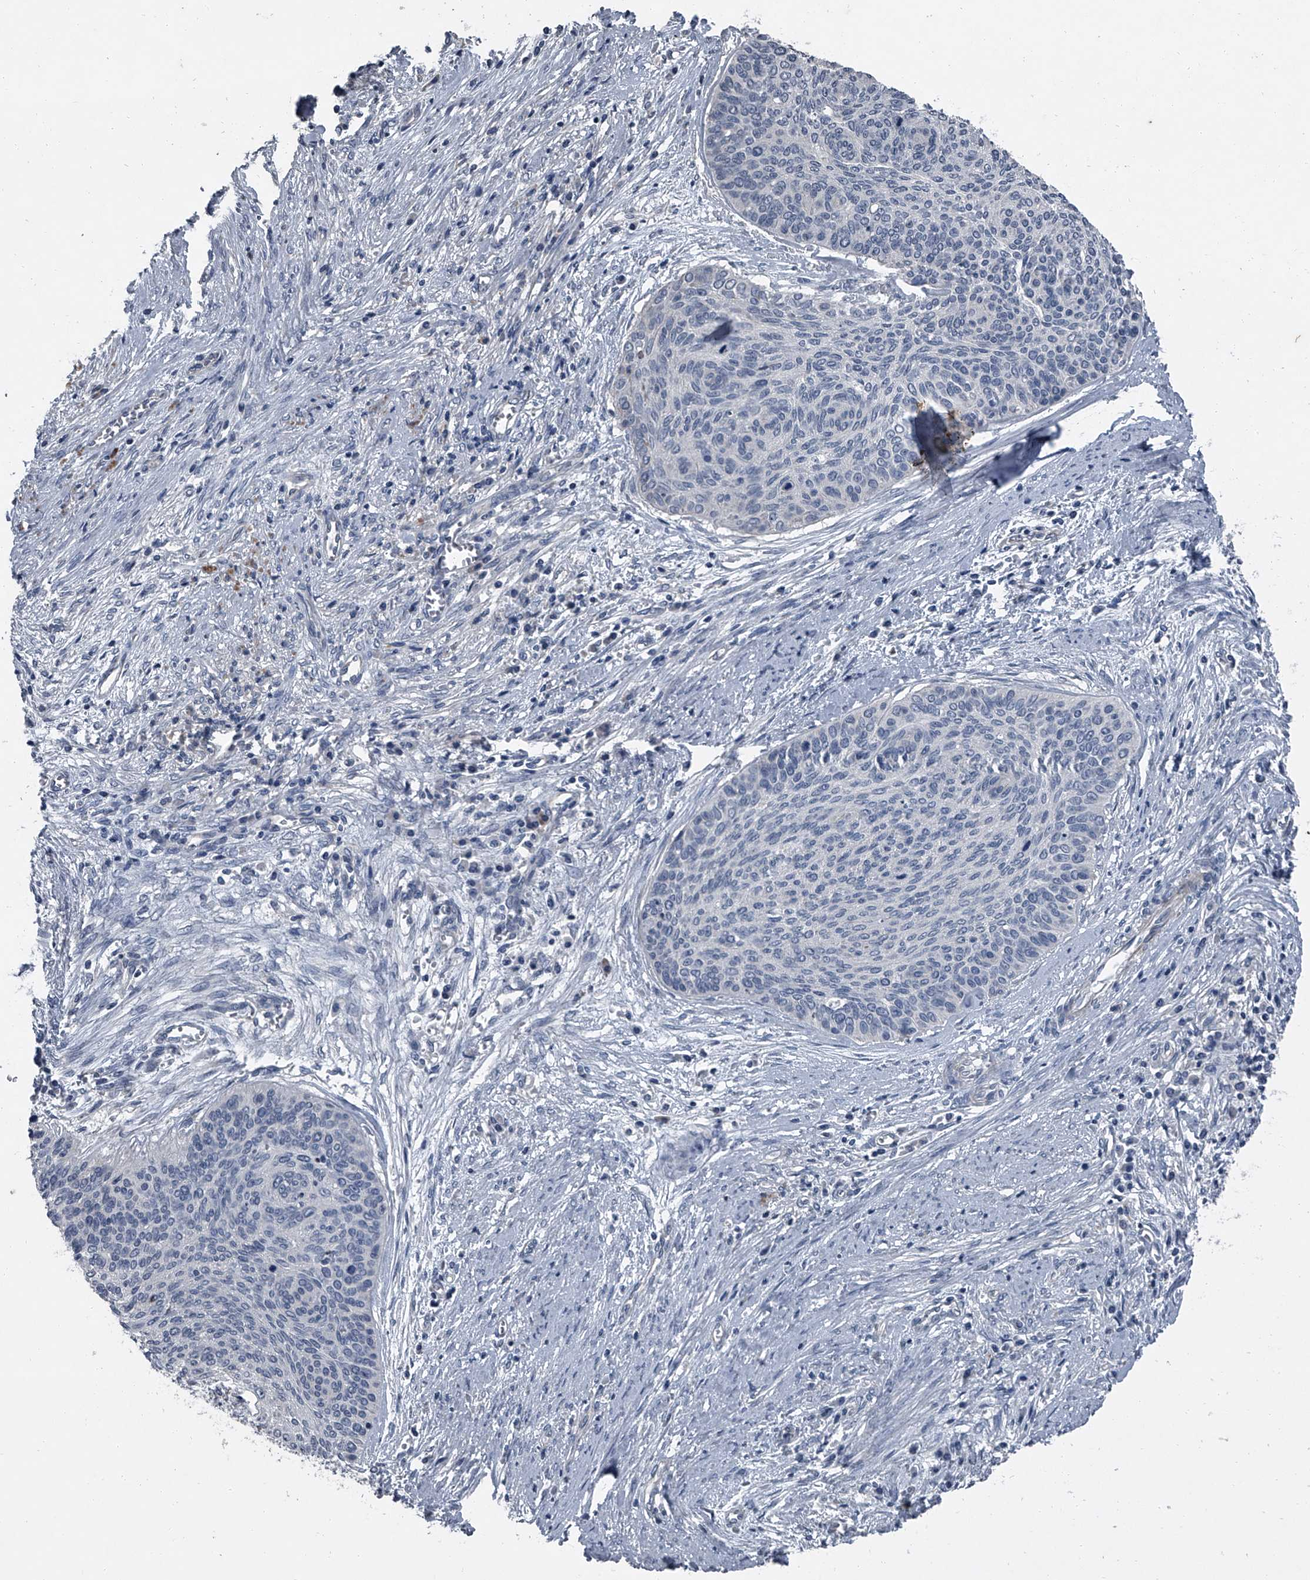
{"staining": {"intensity": "negative", "quantity": "none", "location": "none"}, "tissue": "cervical cancer", "cell_type": "Tumor cells", "image_type": "cancer", "snomed": [{"axis": "morphology", "description": "Squamous cell carcinoma, NOS"}, {"axis": "topography", "description": "Cervix"}], "caption": "DAB (3,3'-diaminobenzidine) immunohistochemical staining of cervical cancer (squamous cell carcinoma) demonstrates no significant positivity in tumor cells.", "gene": "HEPHL1", "patient": {"sex": "female", "age": 55}}